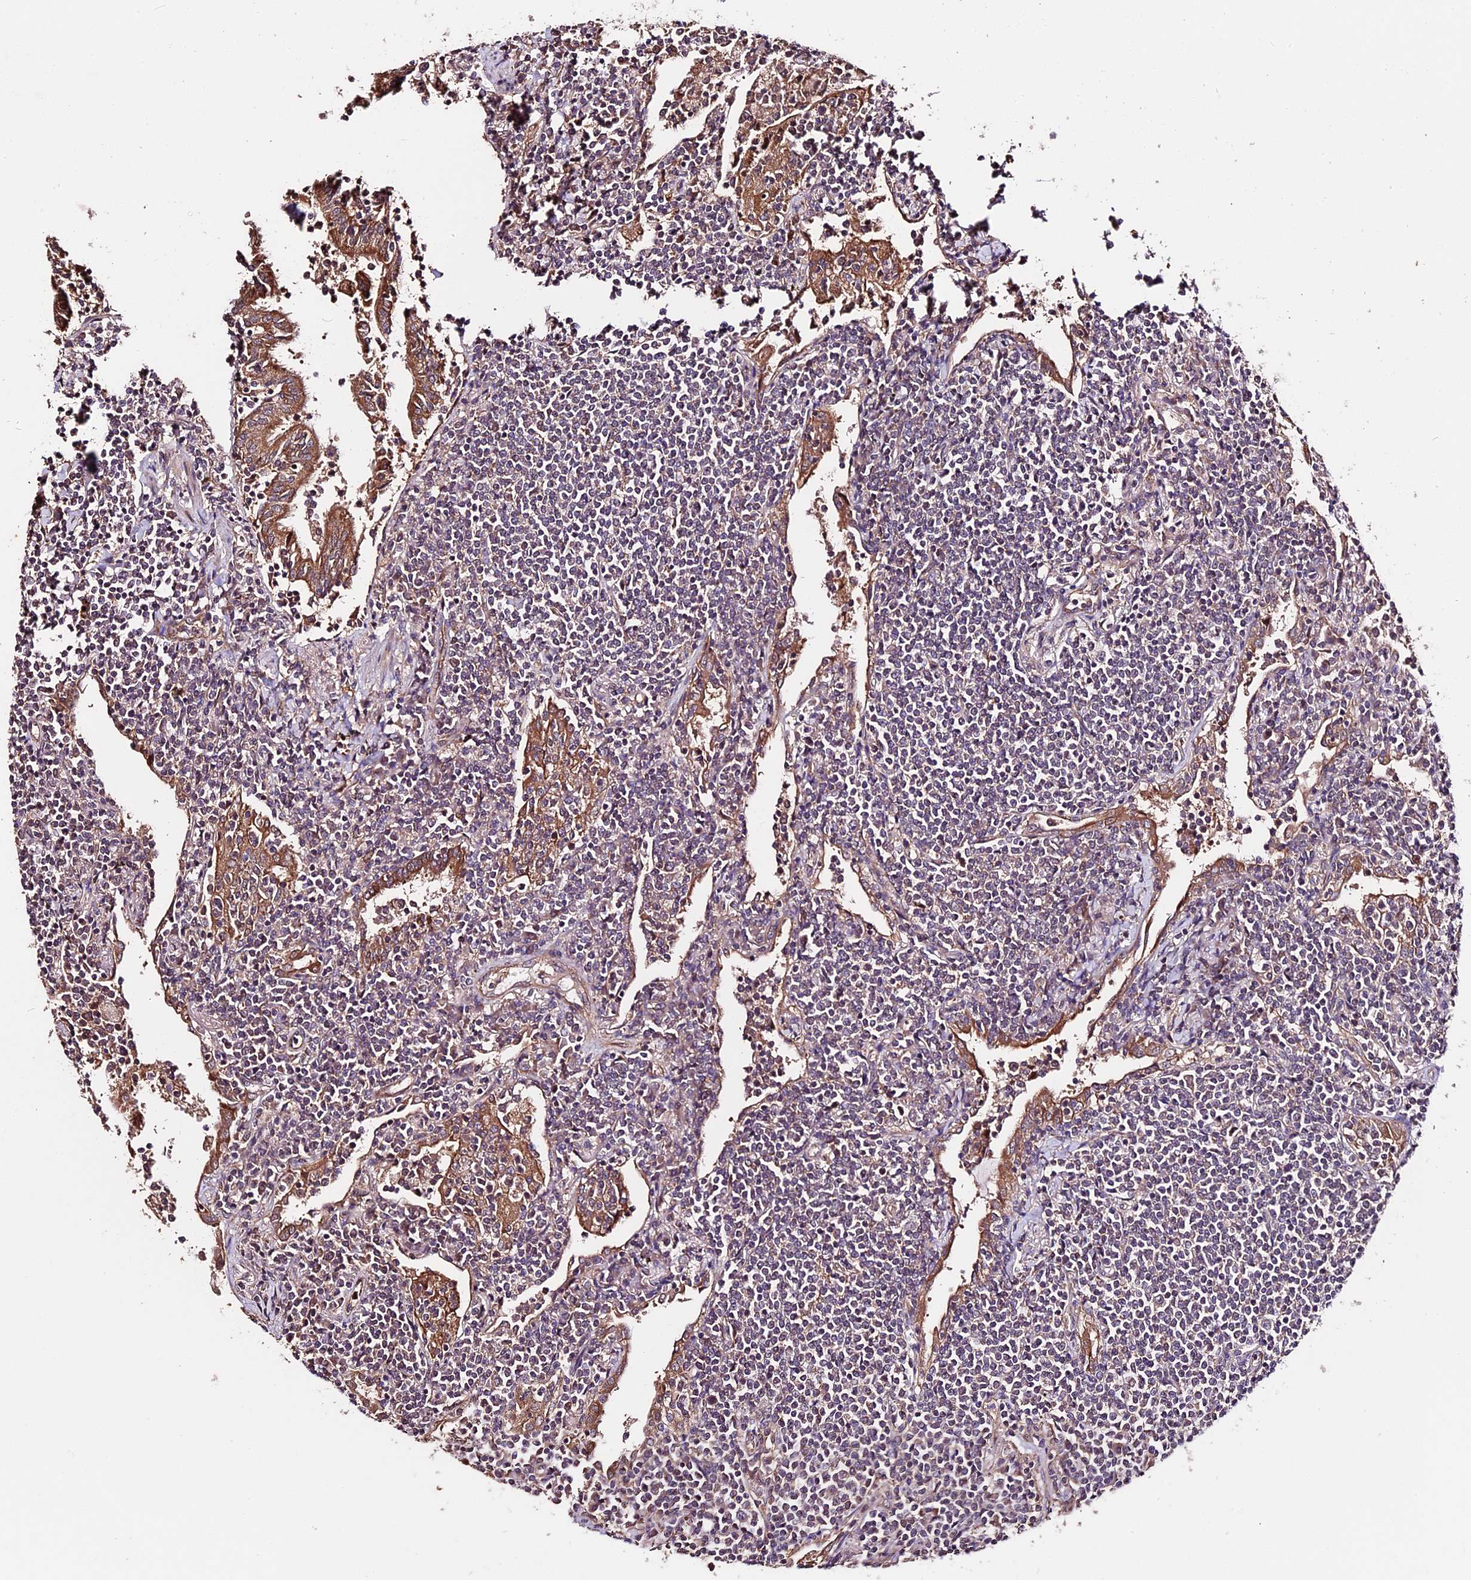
{"staining": {"intensity": "negative", "quantity": "none", "location": "none"}, "tissue": "lymphoma", "cell_type": "Tumor cells", "image_type": "cancer", "snomed": [{"axis": "morphology", "description": "Malignant lymphoma, non-Hodgkin's type, Low grade"}, {"axis": "topography", "description": "Lung"}], "caption": "Human lymphoma stained for a protein using IHC exhibits no positivity in tumor cells.", "gene": "CES3", "patient": {"sex": "female", "age": 71}}